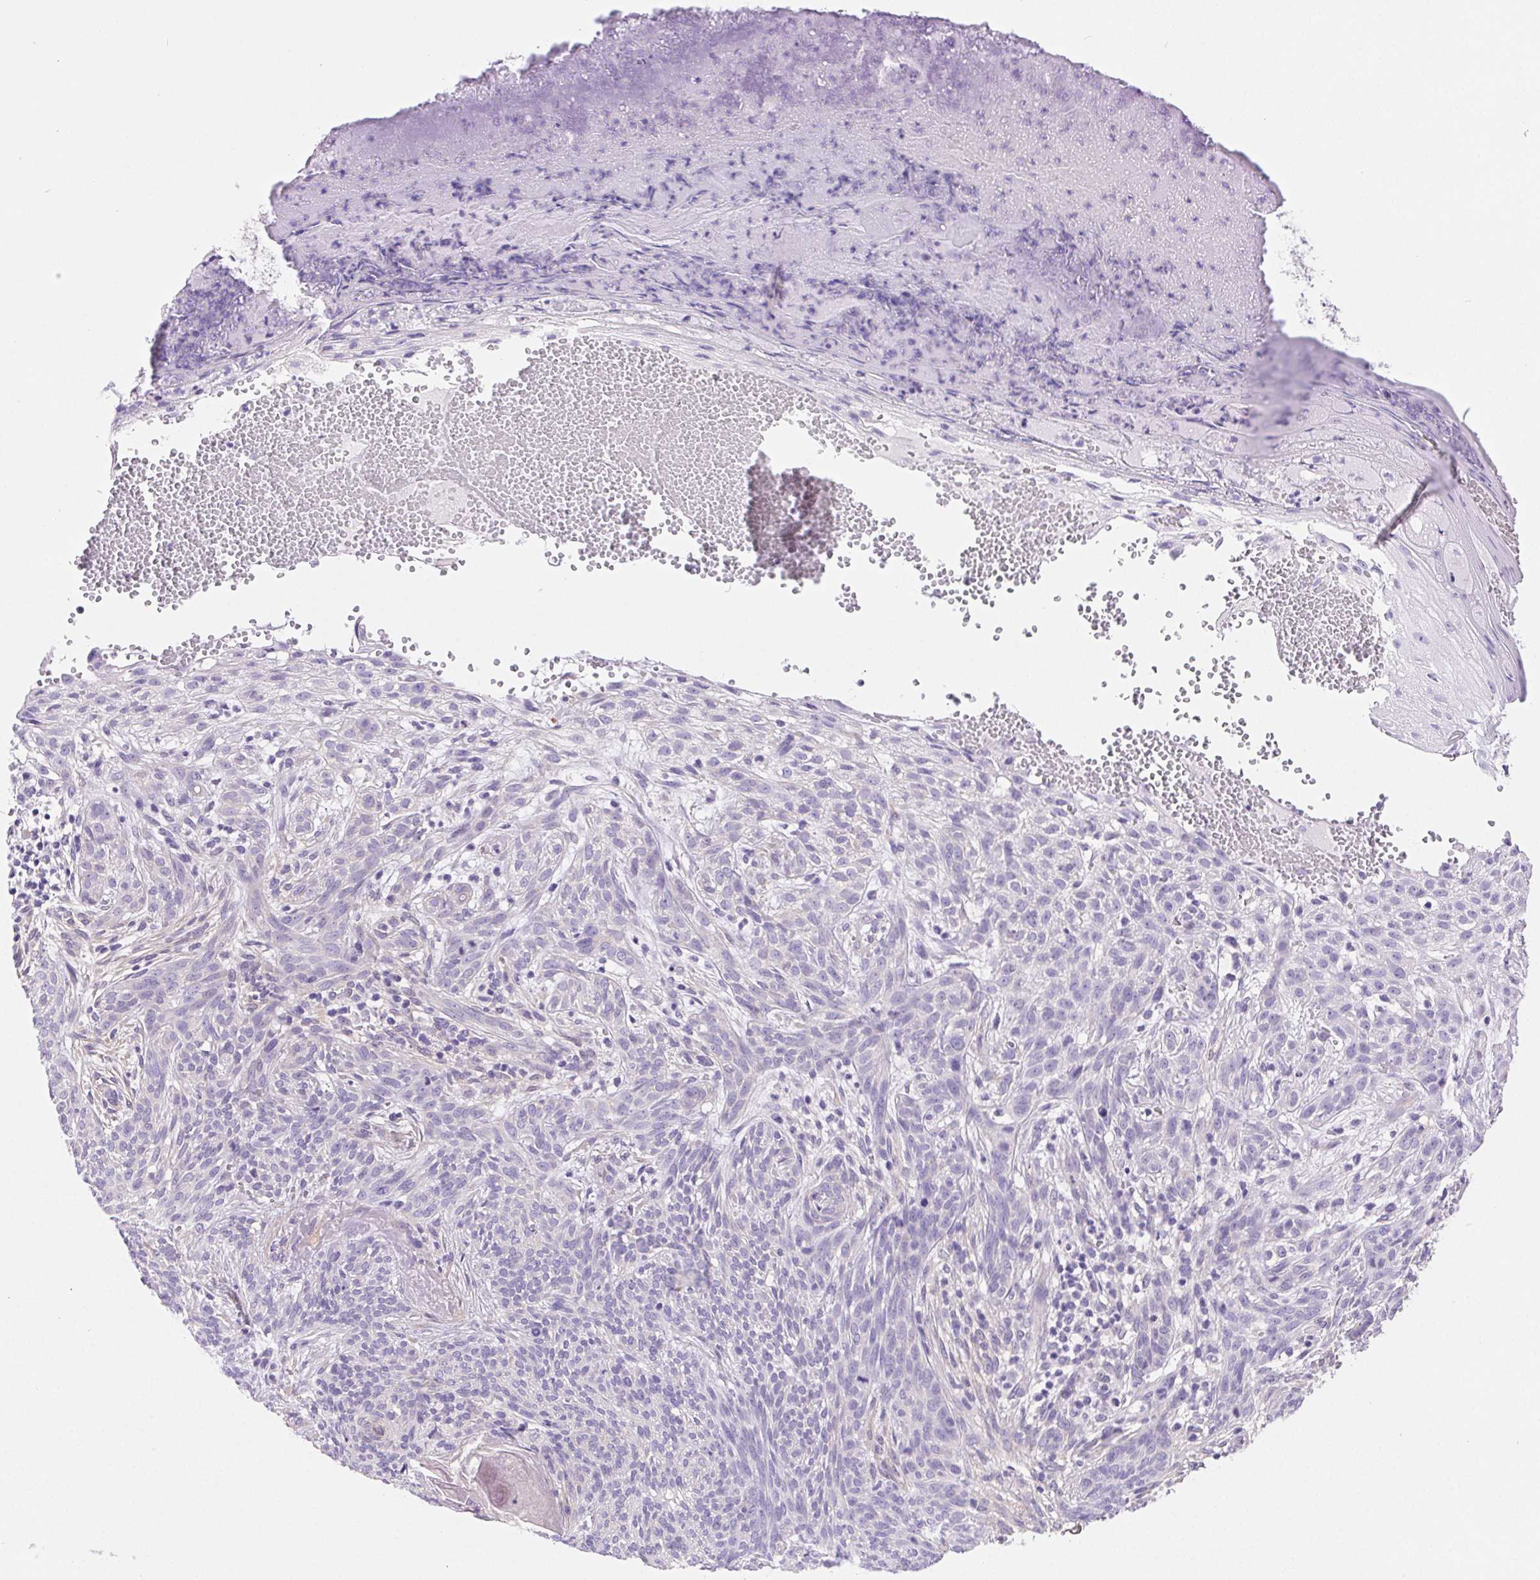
{"staining": {"intensity": "negative", "quantity": "none", "location": "none"}, "tissue": "skin cancer", "cell_type": "Tumor cells", "image_type": "cancer", "snomed": [{"axis": "morphology", "description": "Basal cell carcinoma"}, {"axis": "topography", "description": "Skin"}], "caption": "An immunohistochemistry micrograph of skin cancer (basal cell carcinoma) is shown. There is no staining in tumor cells of skin cancer (basal cell carcinoma).", "gene": "PNLIP", "patient": {"sex": "male", "age": 84}}